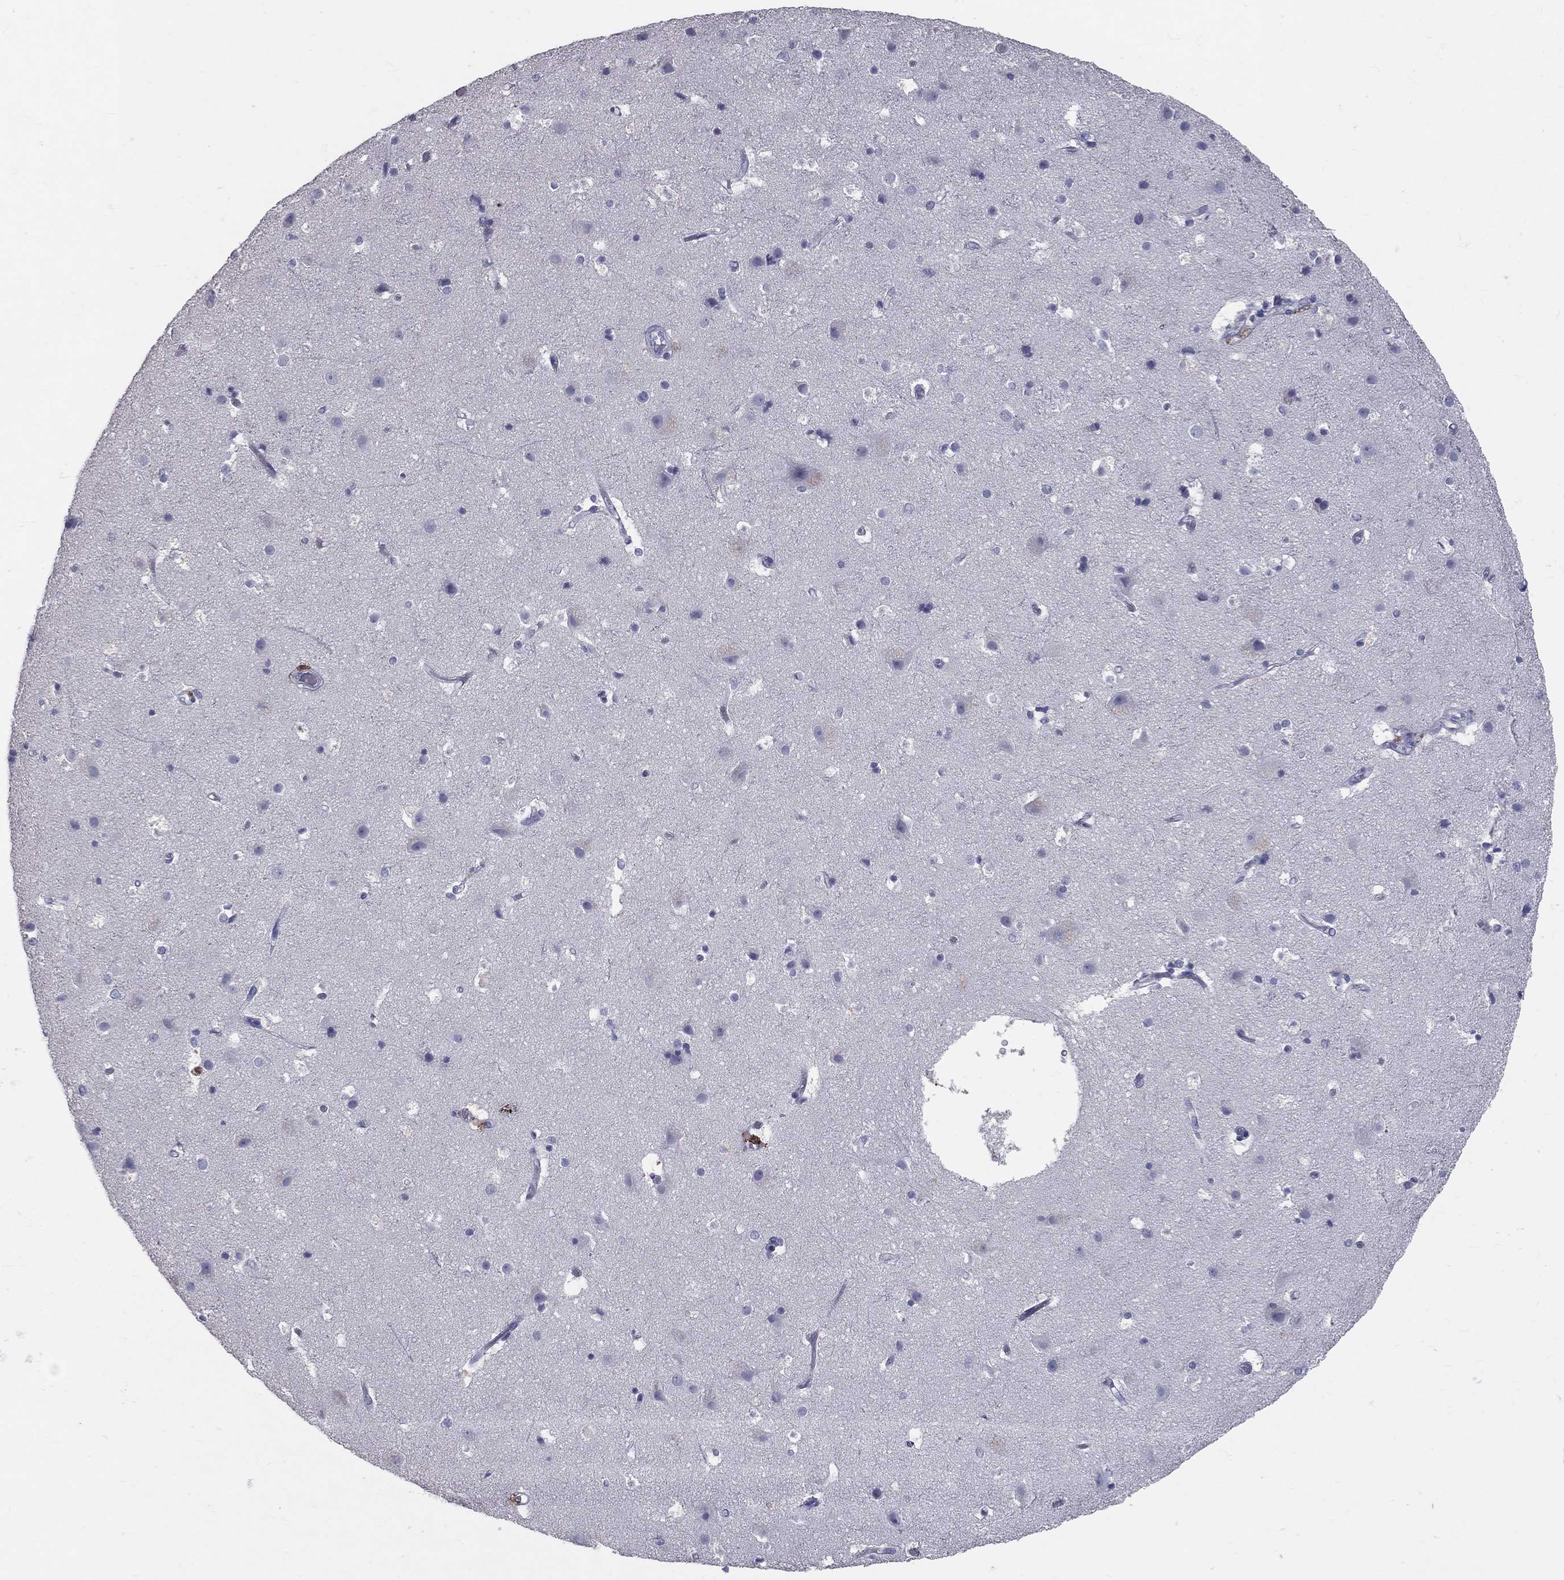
{"staining": {"intensity": "negative", "quantity": "none", "location": "none"}, "tissue": "cerebral cortex", "cell_type": "Endothelial cells", "image_type": "normal", "snomed": [{"axis": "morphology", "description": "Normal tissue, NOS"}, {"axis": "topography", "description": "Cerebral cortex"}], "caption": "Endothelial cells show no significant protein staining in normal cerebral cortex. (DAB (3,3'-diaminobenzidine) IHC with hematoxylin counter stain).", "gene": "TFPI2", "patient": {"sex": "female", "age": 52}}